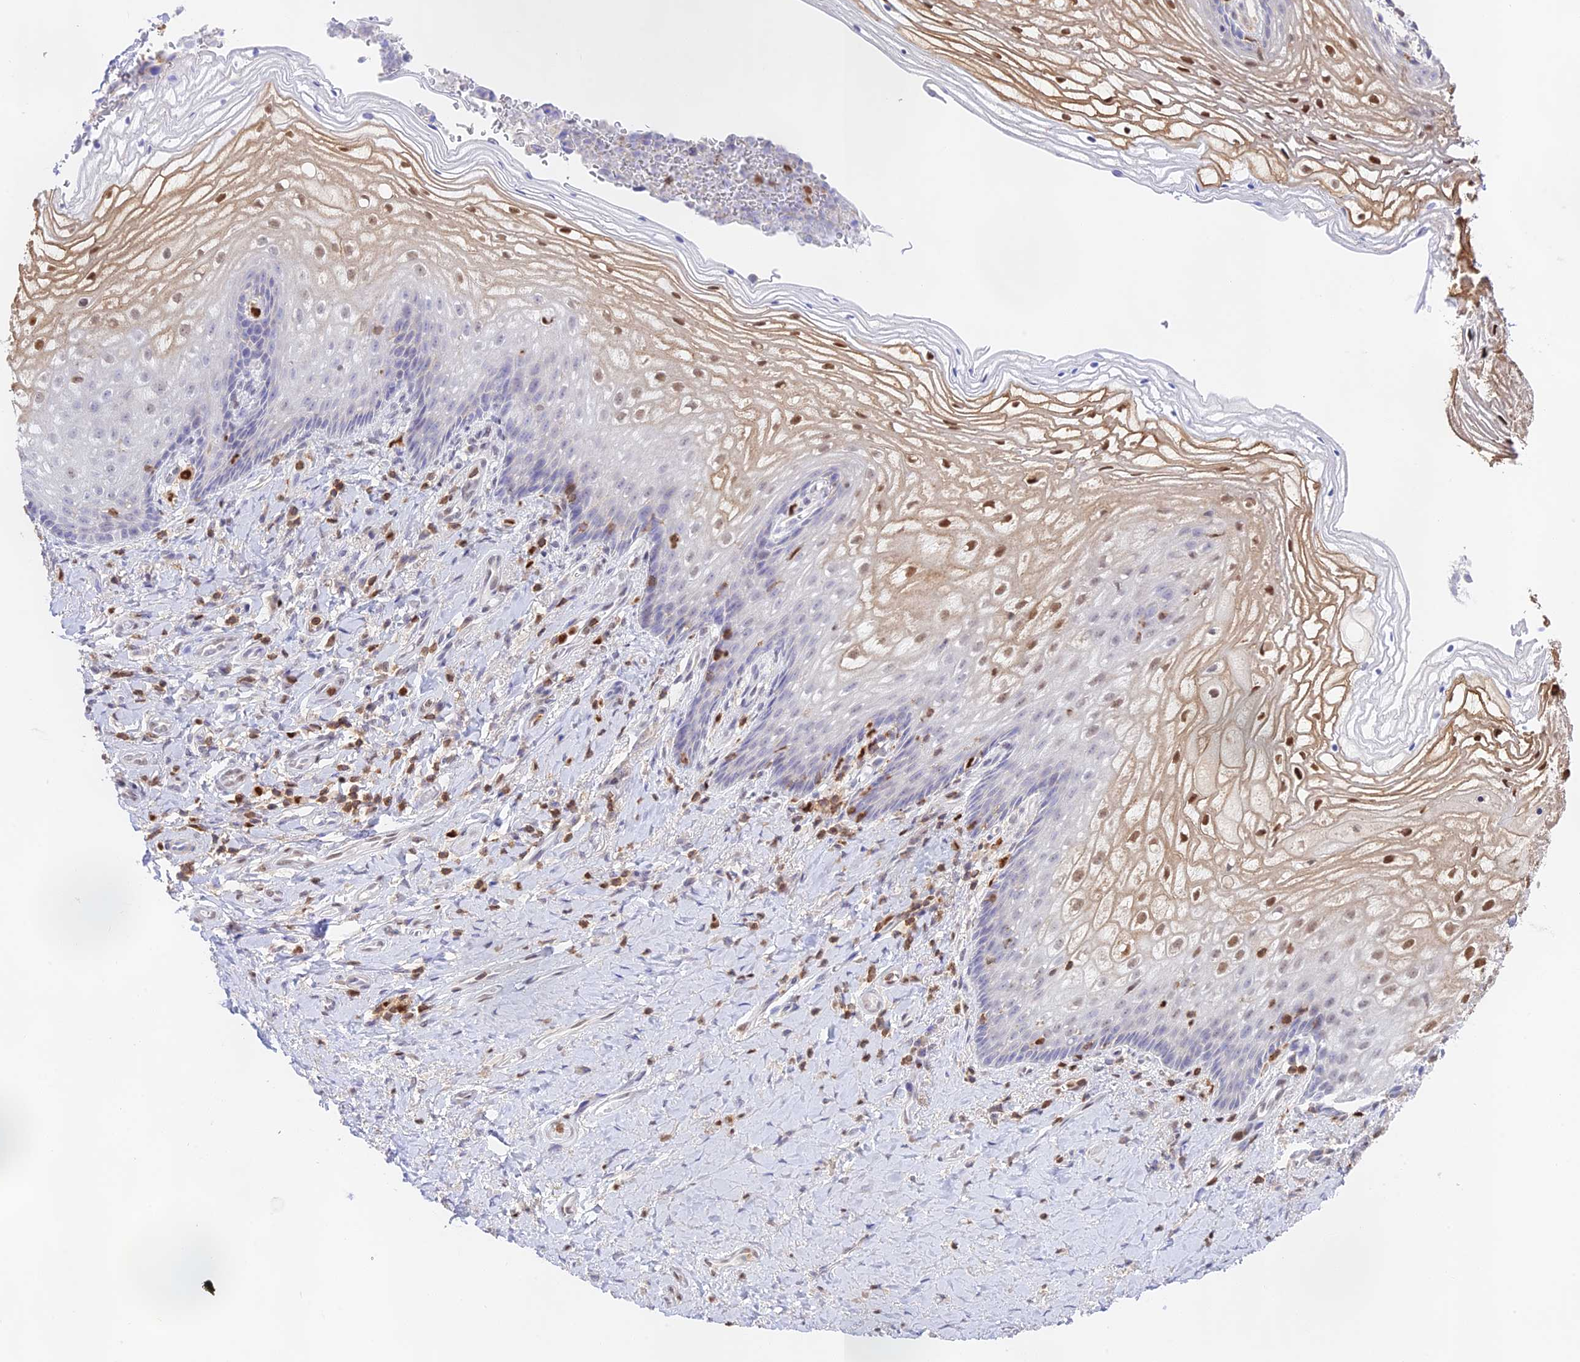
{"staining": {"intensity": "moderate", "quantity": "<25%", "location": "cytoplasmic/membranous,nuclear"}, "tissue": "vagina", "cell_type": "Squamous epithelial cells", "image_type": "normal", "snomed": [{"axis": "morphology", "description": "Normal tissue, NOS"}, {"axis": "topography", "description": "Vagina"}], "caption": "Vagina was stained to show a protein in brown. There is low levels of moderate cytoplasmic/membranous,nuclear expression in approximately <25% of squamous epithelial cells. The protein is stained brown, and the nuclei are stained in blue (DAB IHC with brightfield microscopy, high magnification).", "gene": "DENND1C", "patient": {"sex": "female", "age": 60}}